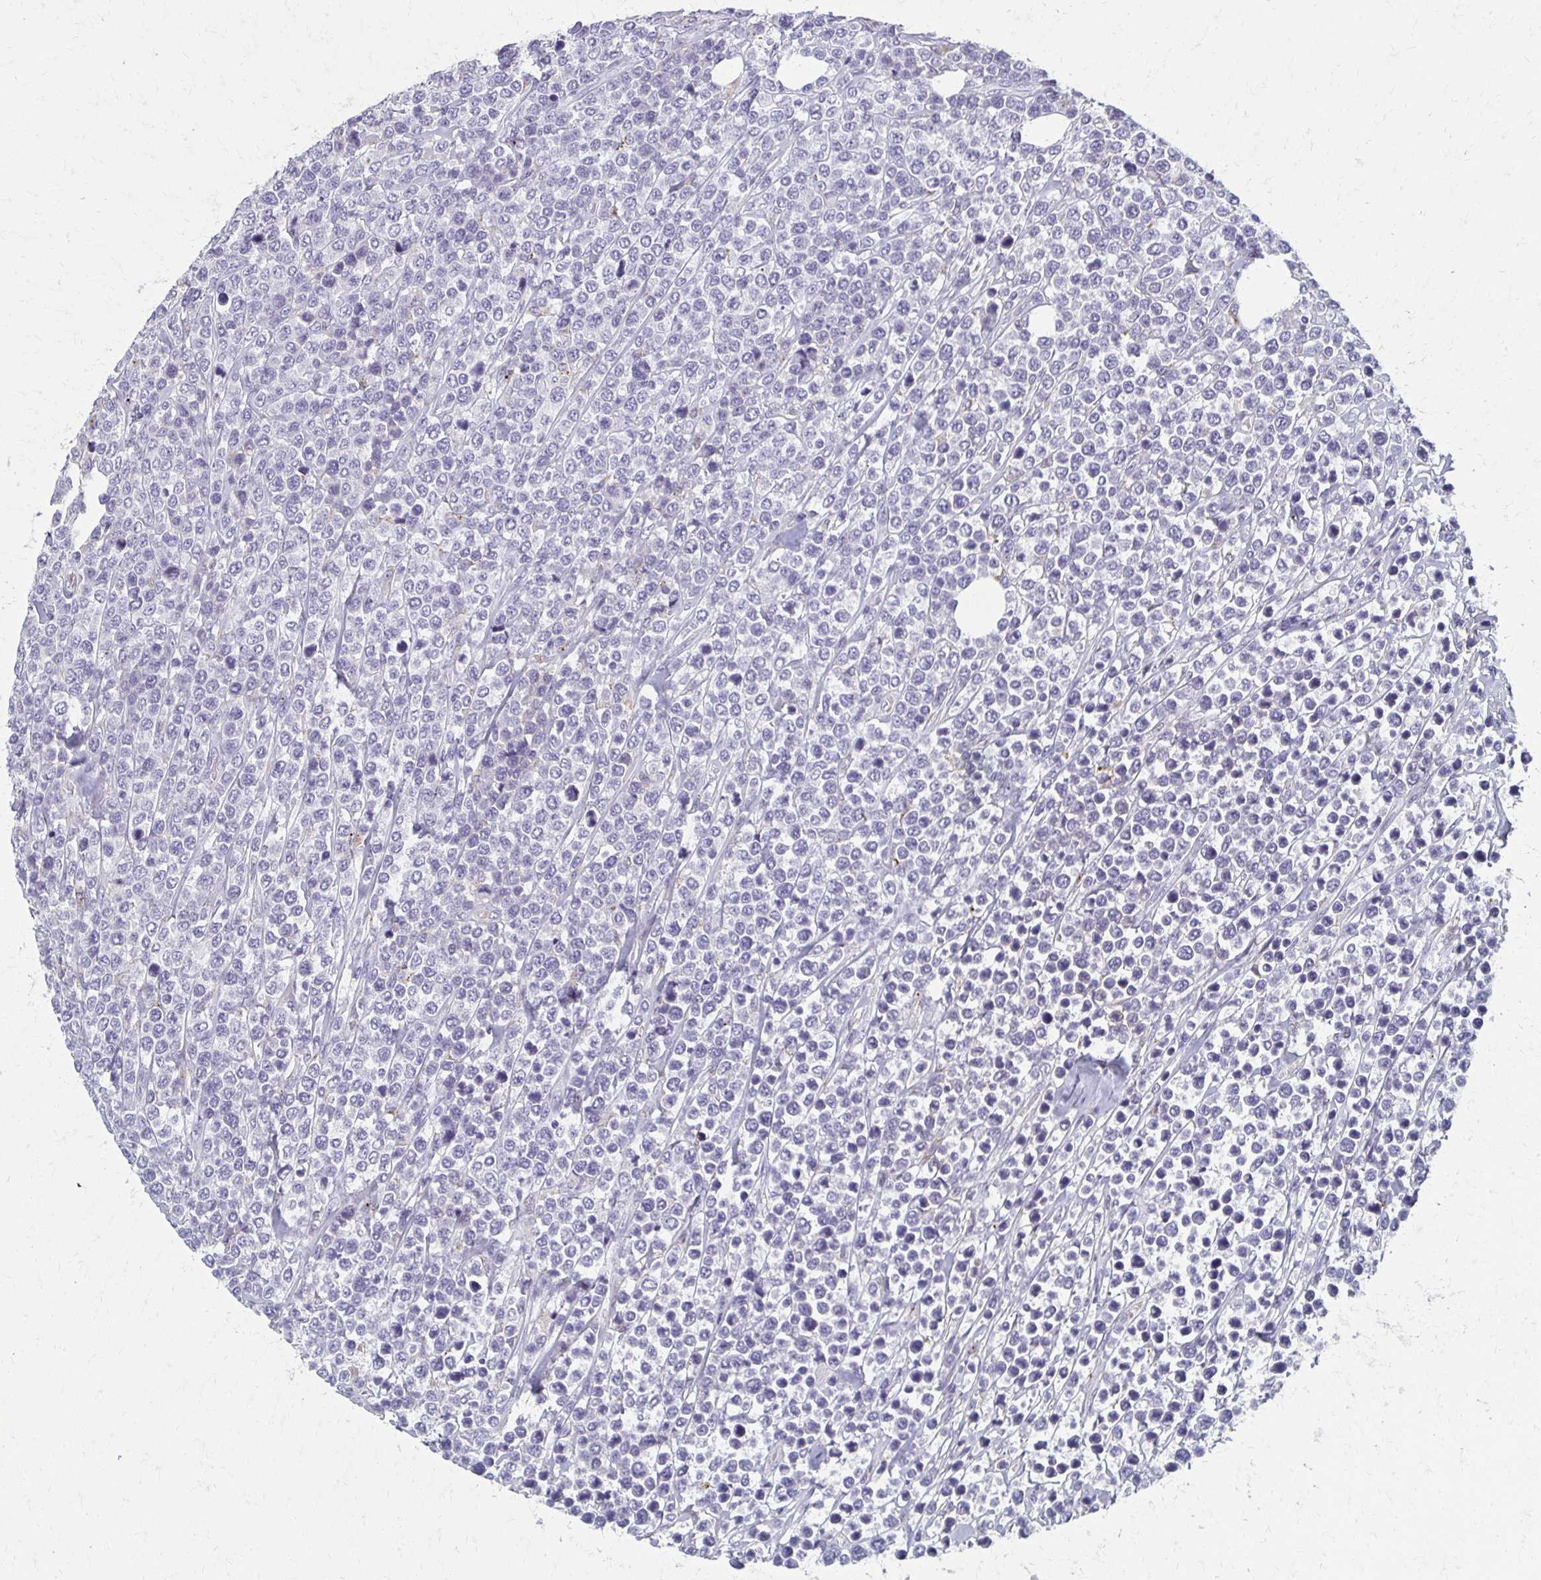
{"staining": {"intensity": "negative", "quantity": "none", "location": "none"}, "tissue": "lymphoma", "cell_type": "Tumor cells", "image_type": "cancer", "snomed": [{"axis": "morphology", "description": "Malignant lymphoma, non-Hodgkin's type, High grade"}, {"axis": "topography", "description": "Soft tissue"}], "caption": "DAB immunohistochemical staining of malignant lymphoma, non-Hodgkin's type (high-grade) reveals no significant positivity in tumor cells. (DAB (3,3'-diaminobenzidine) immunohistochemistry, high magnification).", "gene": "BBS12", "patient": {"sex": "female", "age": 56}}